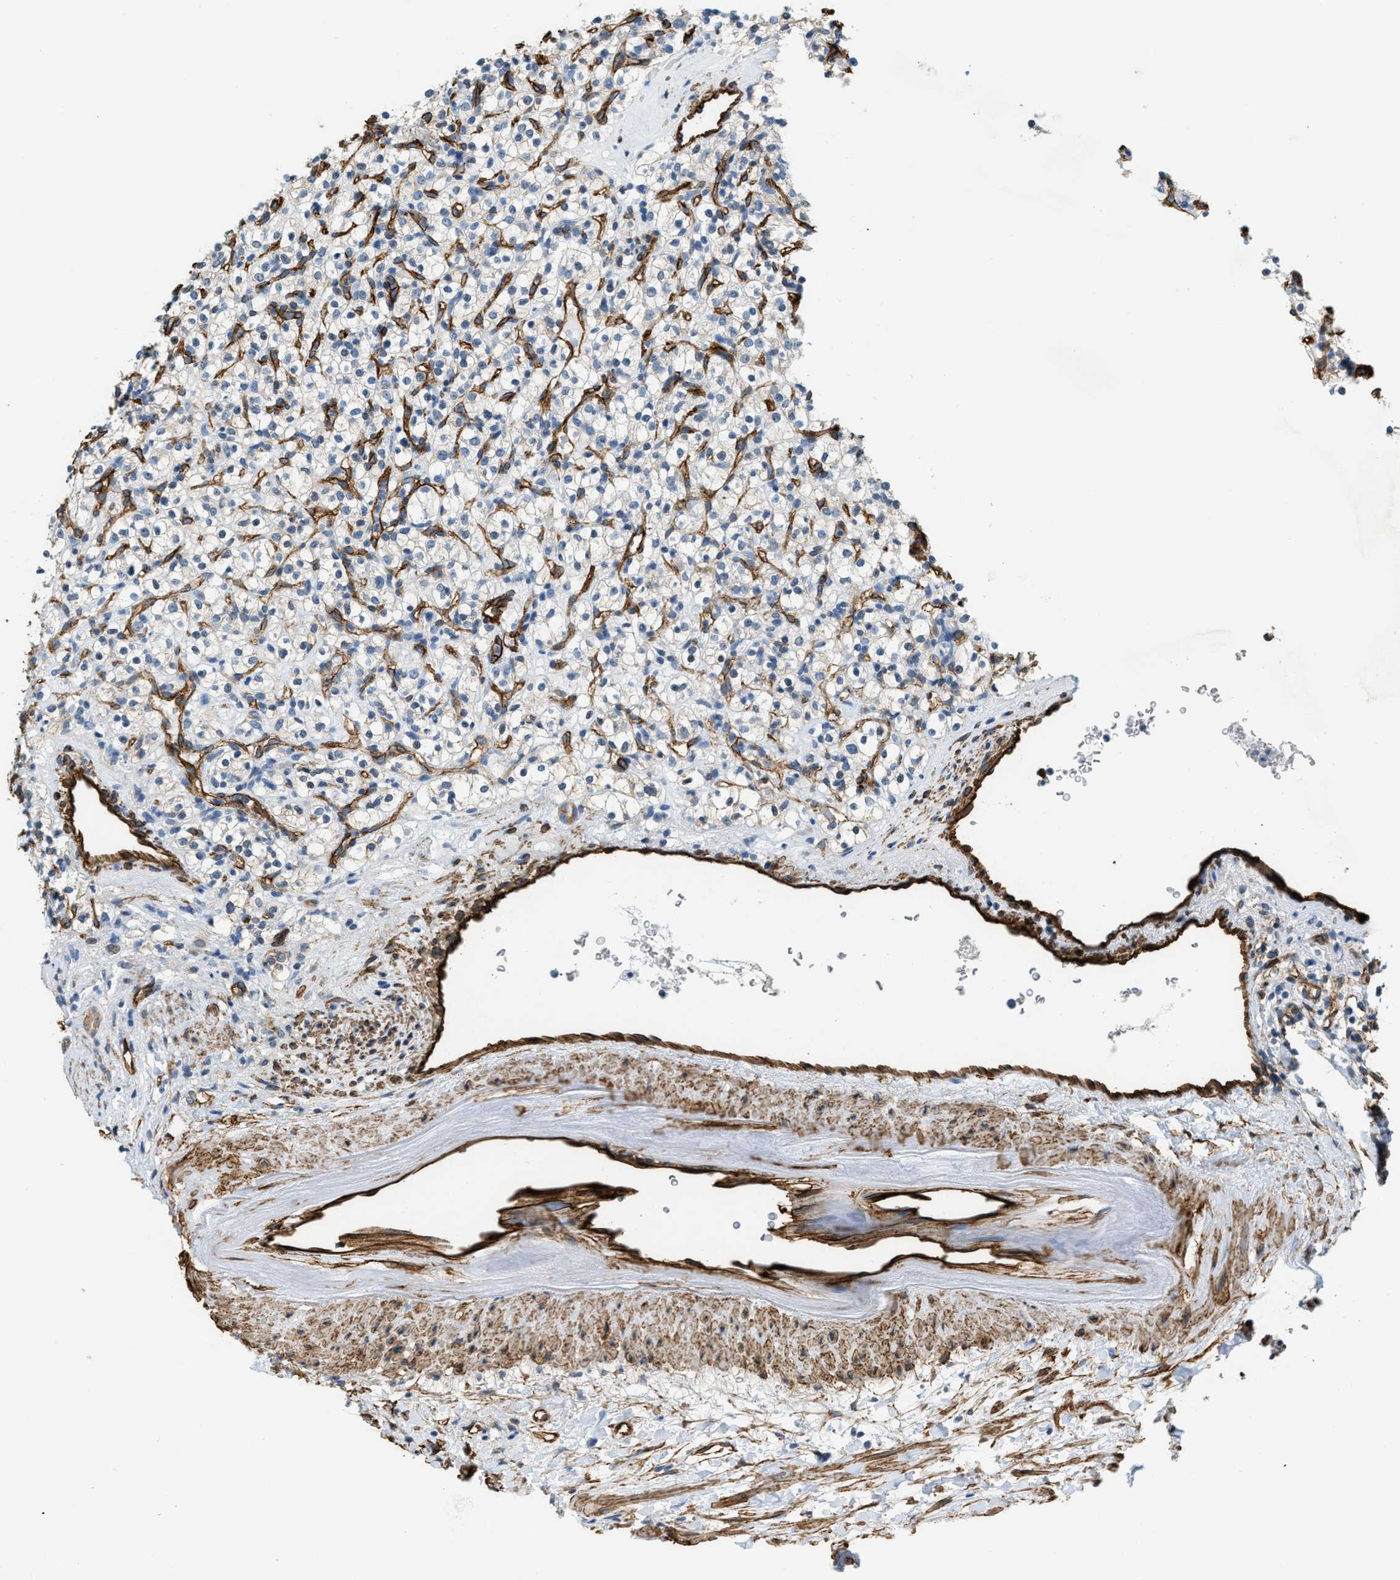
{"staining": {"intensity": "moderate", "quantity": "25%-75%", "location": "cytoplasmic/membranous"}, "tissue": "renal cancer", "cell_type": "Tumor cells", "image_type": "cancer", "snomed": [{"axis": "morphology", "description": "Normal tissue, NOS"}, {"axis": "morphology", "description": "Adenocarcinoma, NOS"}, {"axis": "topography", "description": "Kidney"}], "caption": "Moderate cytoplasmic/membranous protein positivity is seen in approximately 25%-75% of tumor cells in adenocarcinoma (renal).", "gene": "TMEM43", "patient": {"sex": "female", "age": 72}}